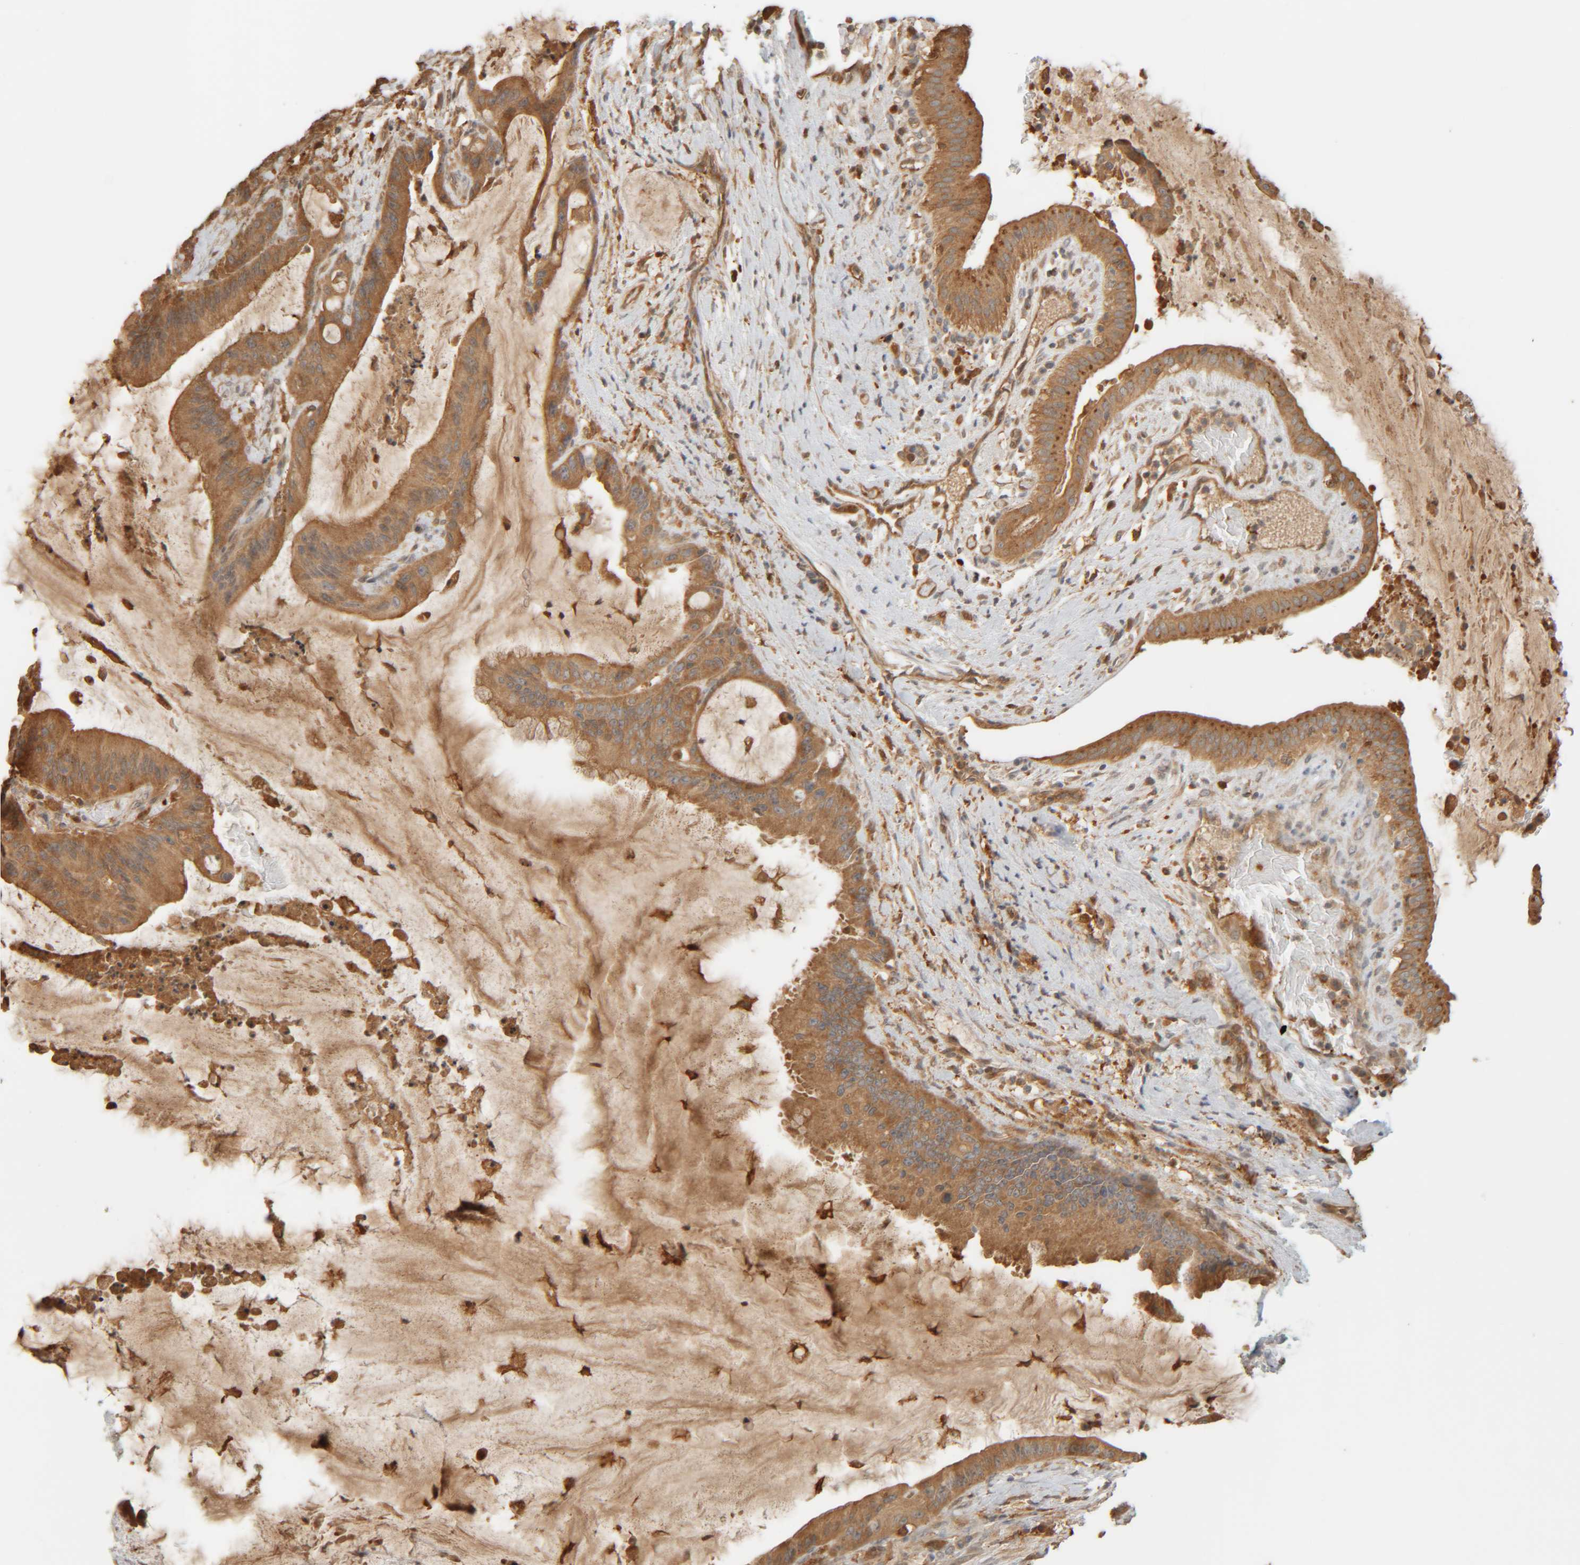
{"staining": {"intensity": "moderate", "quantity": ">75%", "location": "cytoplasmic/membranous"}, "tissue": "liver cancer", "cell_type": "Tumor cells", "image_type": "cancer", "snomed": [{"axis": "morphology", "description": "Normal tissue, NOS"}, {"axis": "morphology", "description": "Cholangiocarcinoma"}, {"axis": "topography", "description": "Liver"}, {"axis": "topography", "description": "Peripheral nerve tissue"}], "caption": "Immunohistochemistry (IHC) photomicrograph of neoplastic tissue: human cholangiocarcinoma (liver) stained using immunohistochemistry exhibits medium levels of moderate protein expression localized specifically in the cytoplasmic/membranous of tumor cells, appearing as a cytoplasmic/membranous brown color.", "gene": "TMEM192", "patient": {"sex": "female", "age": 73}}